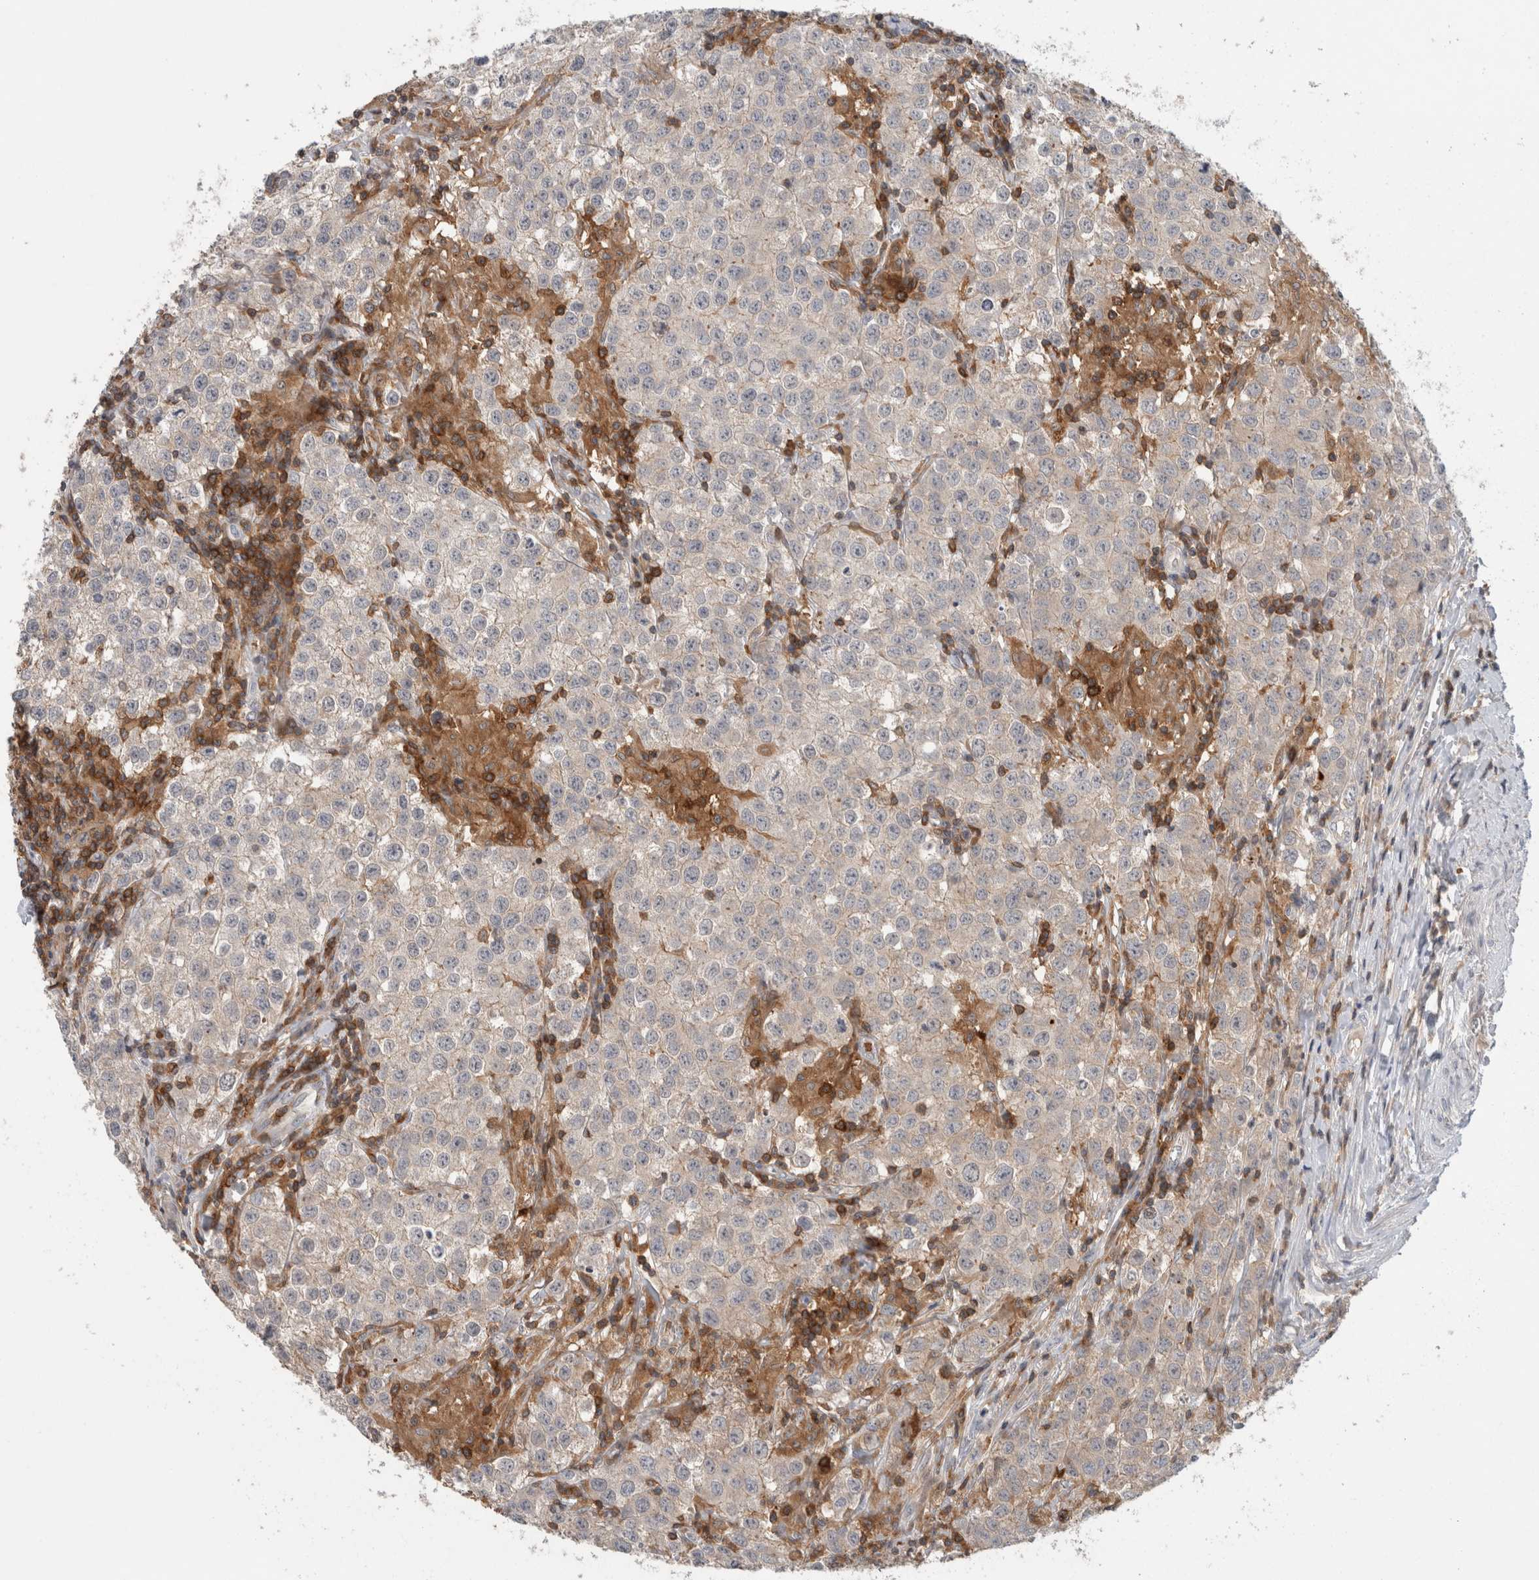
{"staining": {"intensity": "weak", "quantity": "25%-75%", "location": "cytoplasmic/membranous"}, "tissue": "testis cancer", "cell_type": "Tumor cells", "image_type": "cancer", "snomed": [{"axis": "morphology", "description": "Seminoma, NOS"}, {"axis": "morphology", "description": "Carcinoma, Embryonal, NOS"}, {"axis": "topography", "description": "Testis"}], "caption": "A micrograph of testis cancer stained for a protein demonstrates weak cytoplasmic/membranous brown staining in tumor cells.", "gene": "GFRA2", "patient": {"sex": "male", "age": 43}}